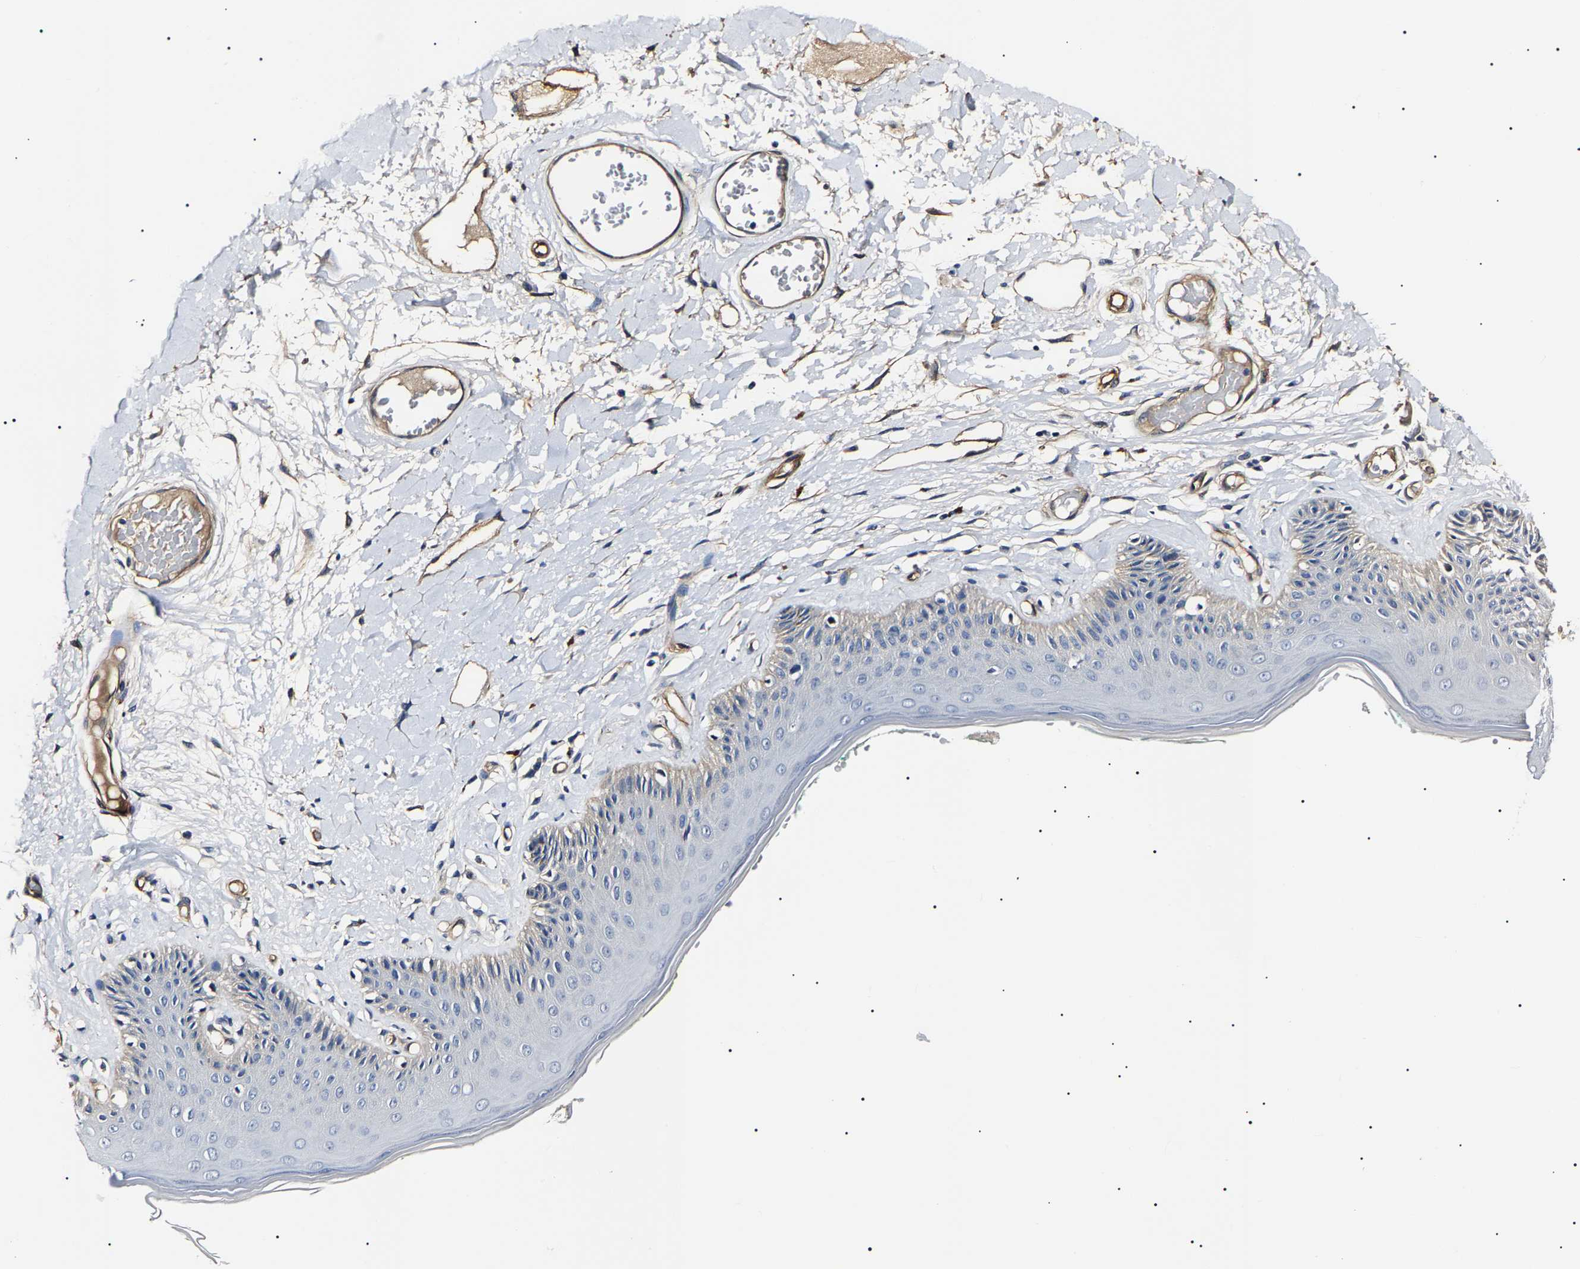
{"staining": {"intensity": "moderate", "quantity": "<25%", "location": "cytoplasmic/membranous"}, "tissue": "skin", "cell_type": "Epidermal cells", "image_type": "normal", "snomed": [{"axis": "morphology", "description": "Normal tissue, NOS"}, {"axis": "topography", "description": "Vulva"}], "caption": "IHC micrograph of unremarkable human skin stained for a protein (brown), which demonstrates low levels of moderate cytoplasmic/membranous expression in approximately <25% of epidermal cells.", "gene": "KLHL42", "patient": {"sex": "female", "age": 73}}